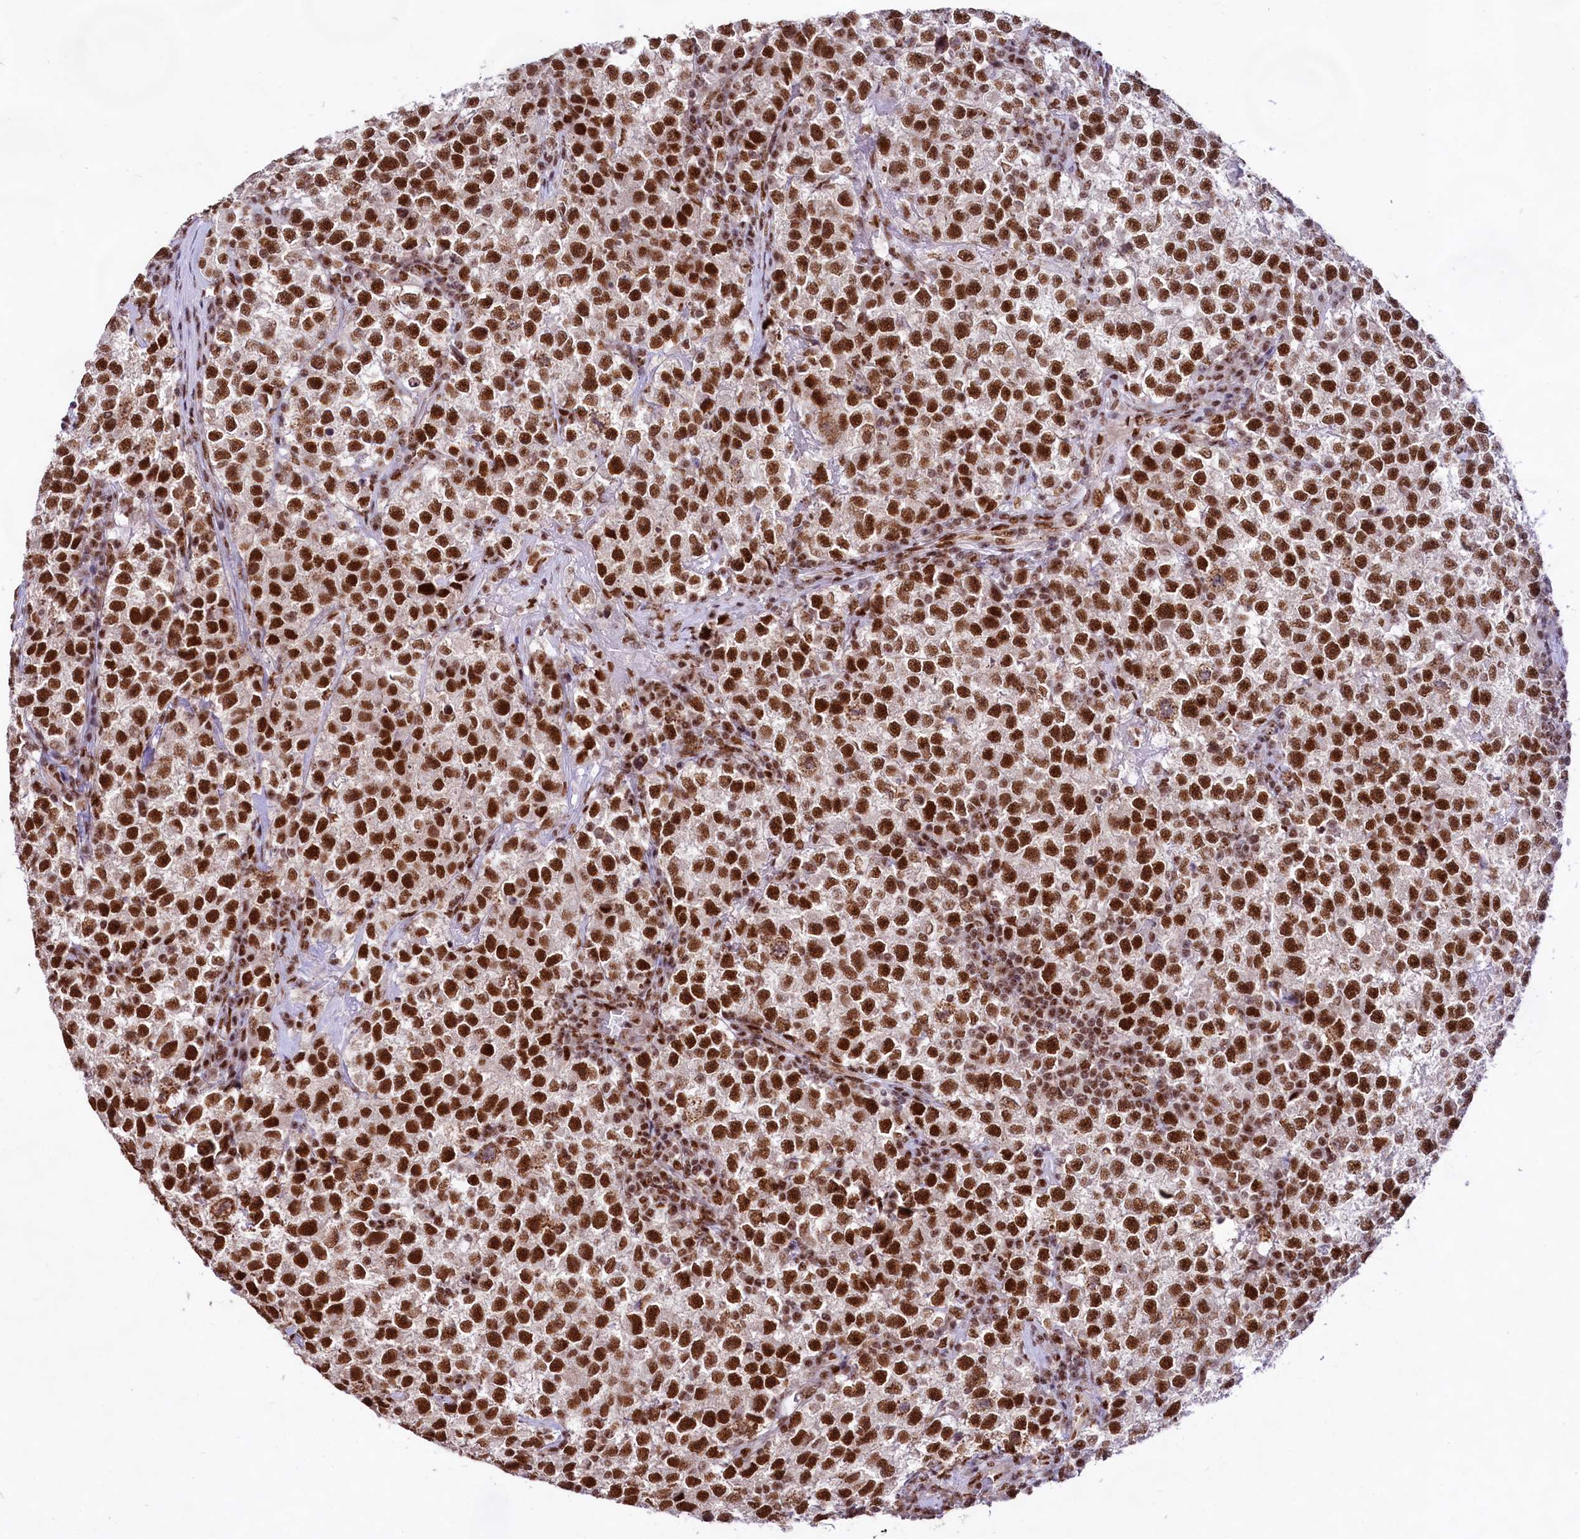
{"staining": {"intensity": "strong", "quantity": ">75%", "location": "nuclear"}, "tissue": "testis cancer", "cell_type": "Tumor cells", "image_type": "cancer", "snomed": [{"axis": "morphology", "description": "Seminoma, NOS"}, {"axis": "topography", "description": "Testis"}], "caption": "Protein staining by immunohistochemistry displays strong nuclear expression in approximately >75% of tumor cells in testis cancer (seminoma).", "gene": "HIRA", "patient": {"sex": "male", "age": 22}}